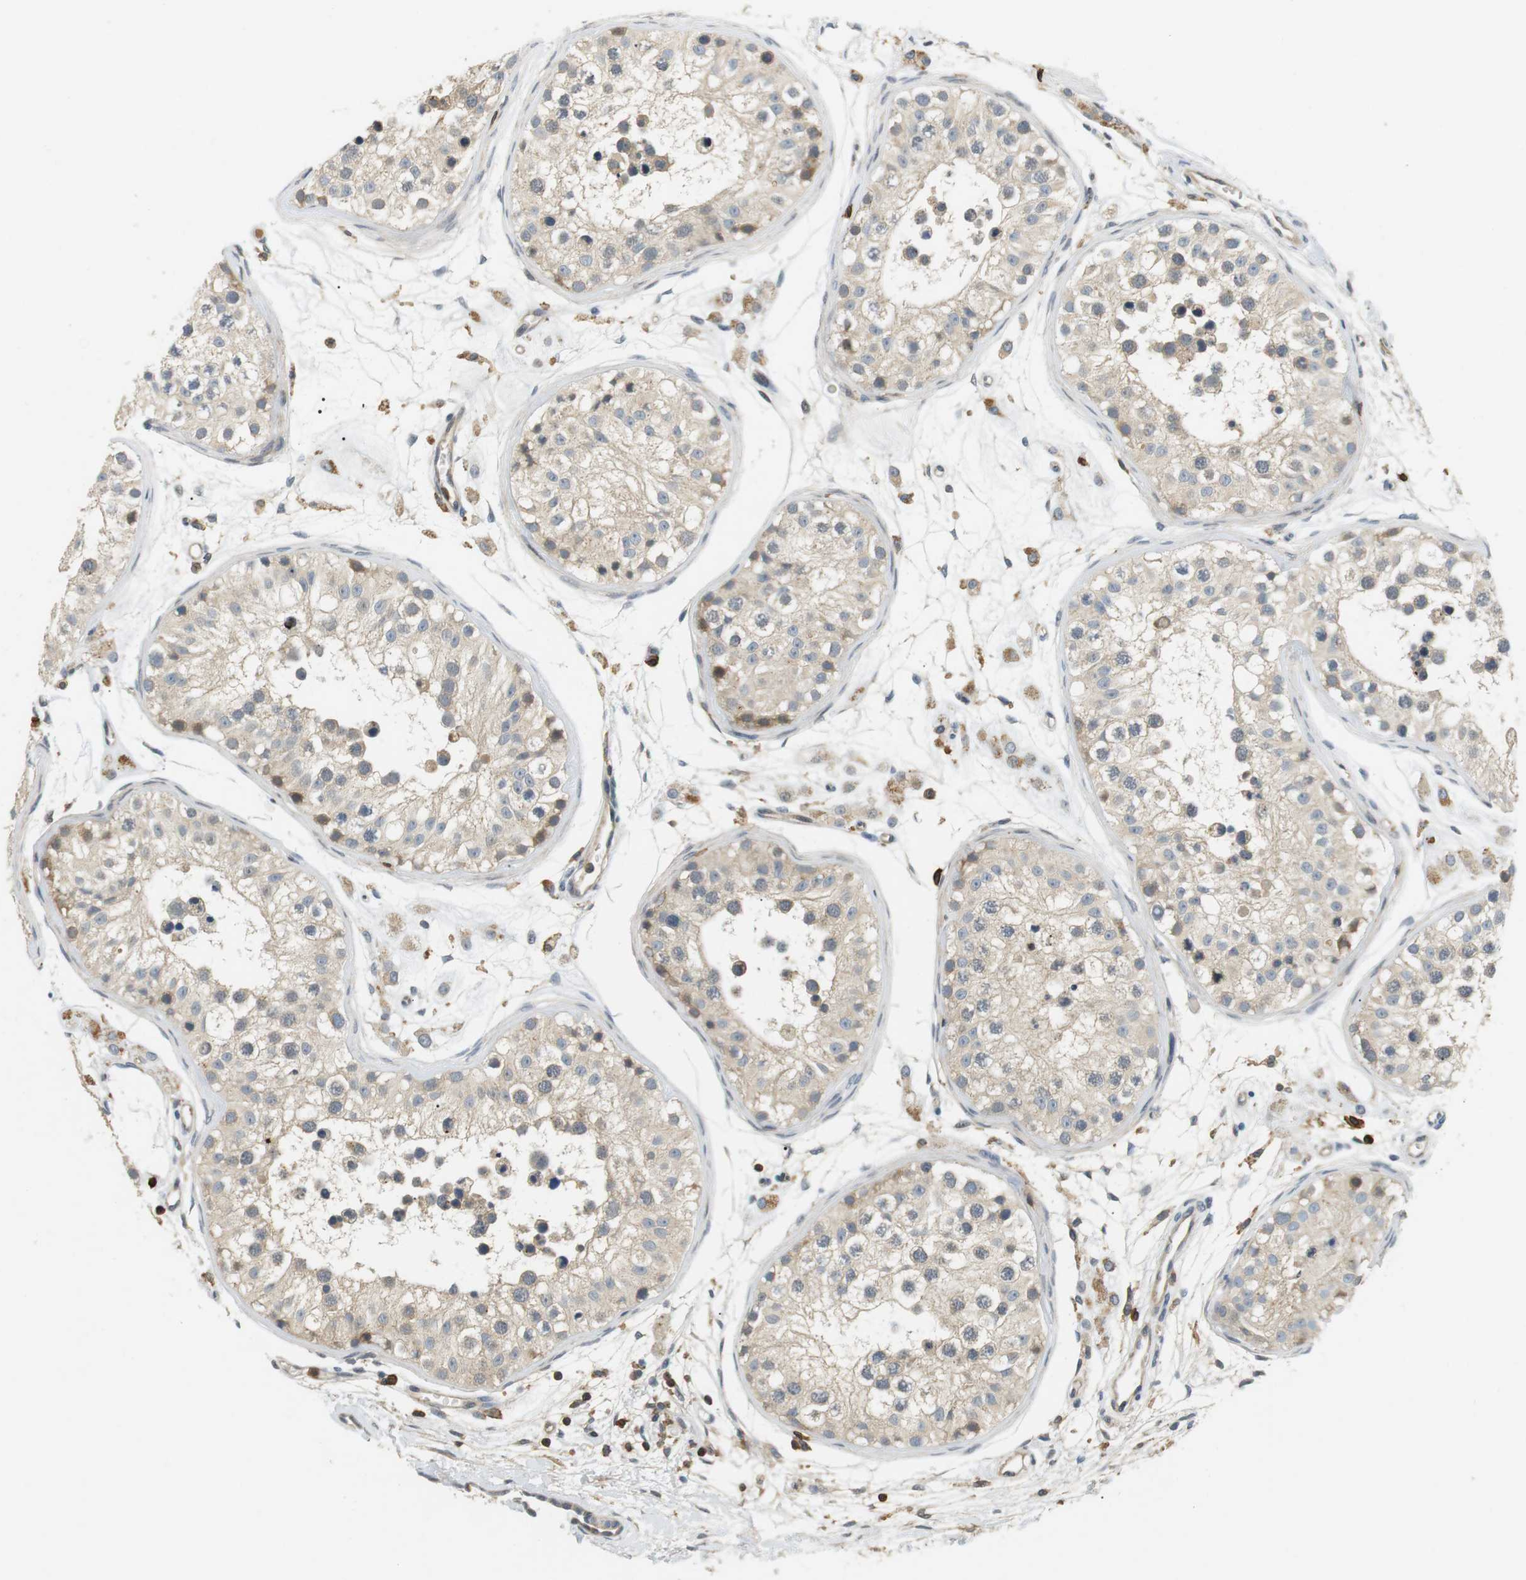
{"staining": {"intensity": "weak", "quantity": "25%-75%", "location": "cytoplasmic/membranous"}, "tissue": "testis", "cell_type": "Cells in seminiferous ducts", "image_type": "normal", "snomed": [{"axis": "morphology", "description": "Normal tissue, NOS"}, {"axis": "morphology", "description": "Adenocarcinoma, metastatic, NOS"}, {"axis": "topography", "description": "Testis"}], "caption": "Weak cytoplasmic/membranous staining is appreciated in about 25%-75% of cells in seminiferous ducts in normal testis. Ihc stains the protein in brown and the nuclei are stained blue.", "gene": "P2RY1", "patient": {"sex": "male", "age": 26}}